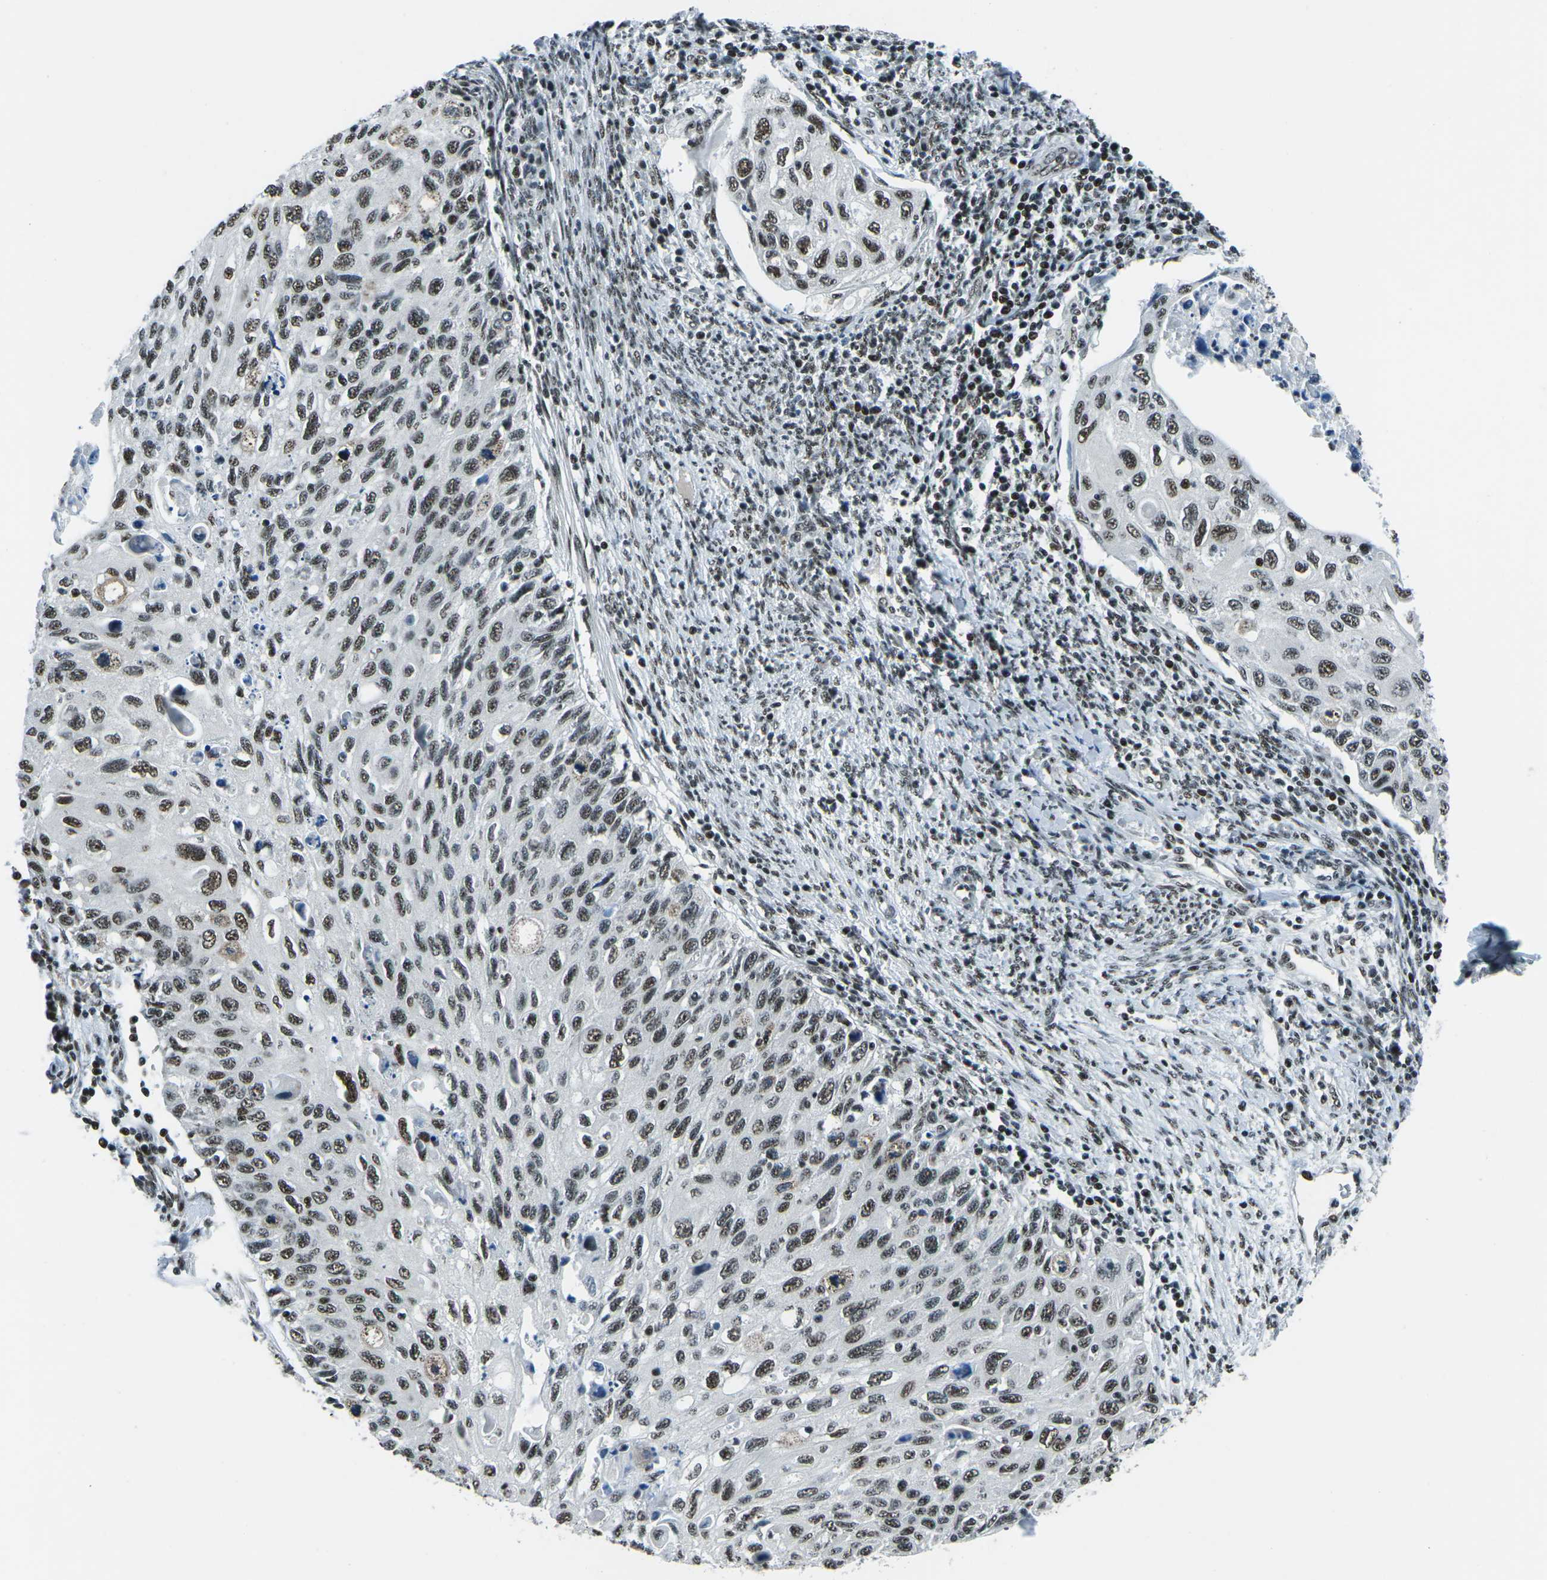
{"staining": {"intensity": "moderate", "quantity": ">75%", "location": "nuclear"}, "tissue": "cervical cancer", "cell_type": "Tumor cells", "image_type": "cancer", "snomed": [{"axis": "morphology", "description": "Squamous cell carcinoma, NOS"}, {"axis": "topography", "description": "Cervix"}], "caption": "Protein expression analysis of cervical cancer (squamous cell carcinoma) exhibits moderate nuclear expression in about >75% of tumor cells. (DAB = brown stain, brightfield microscopy at high magnification).", "gene": "RBL2", "patient": {"sex": "female", "age": 70}}